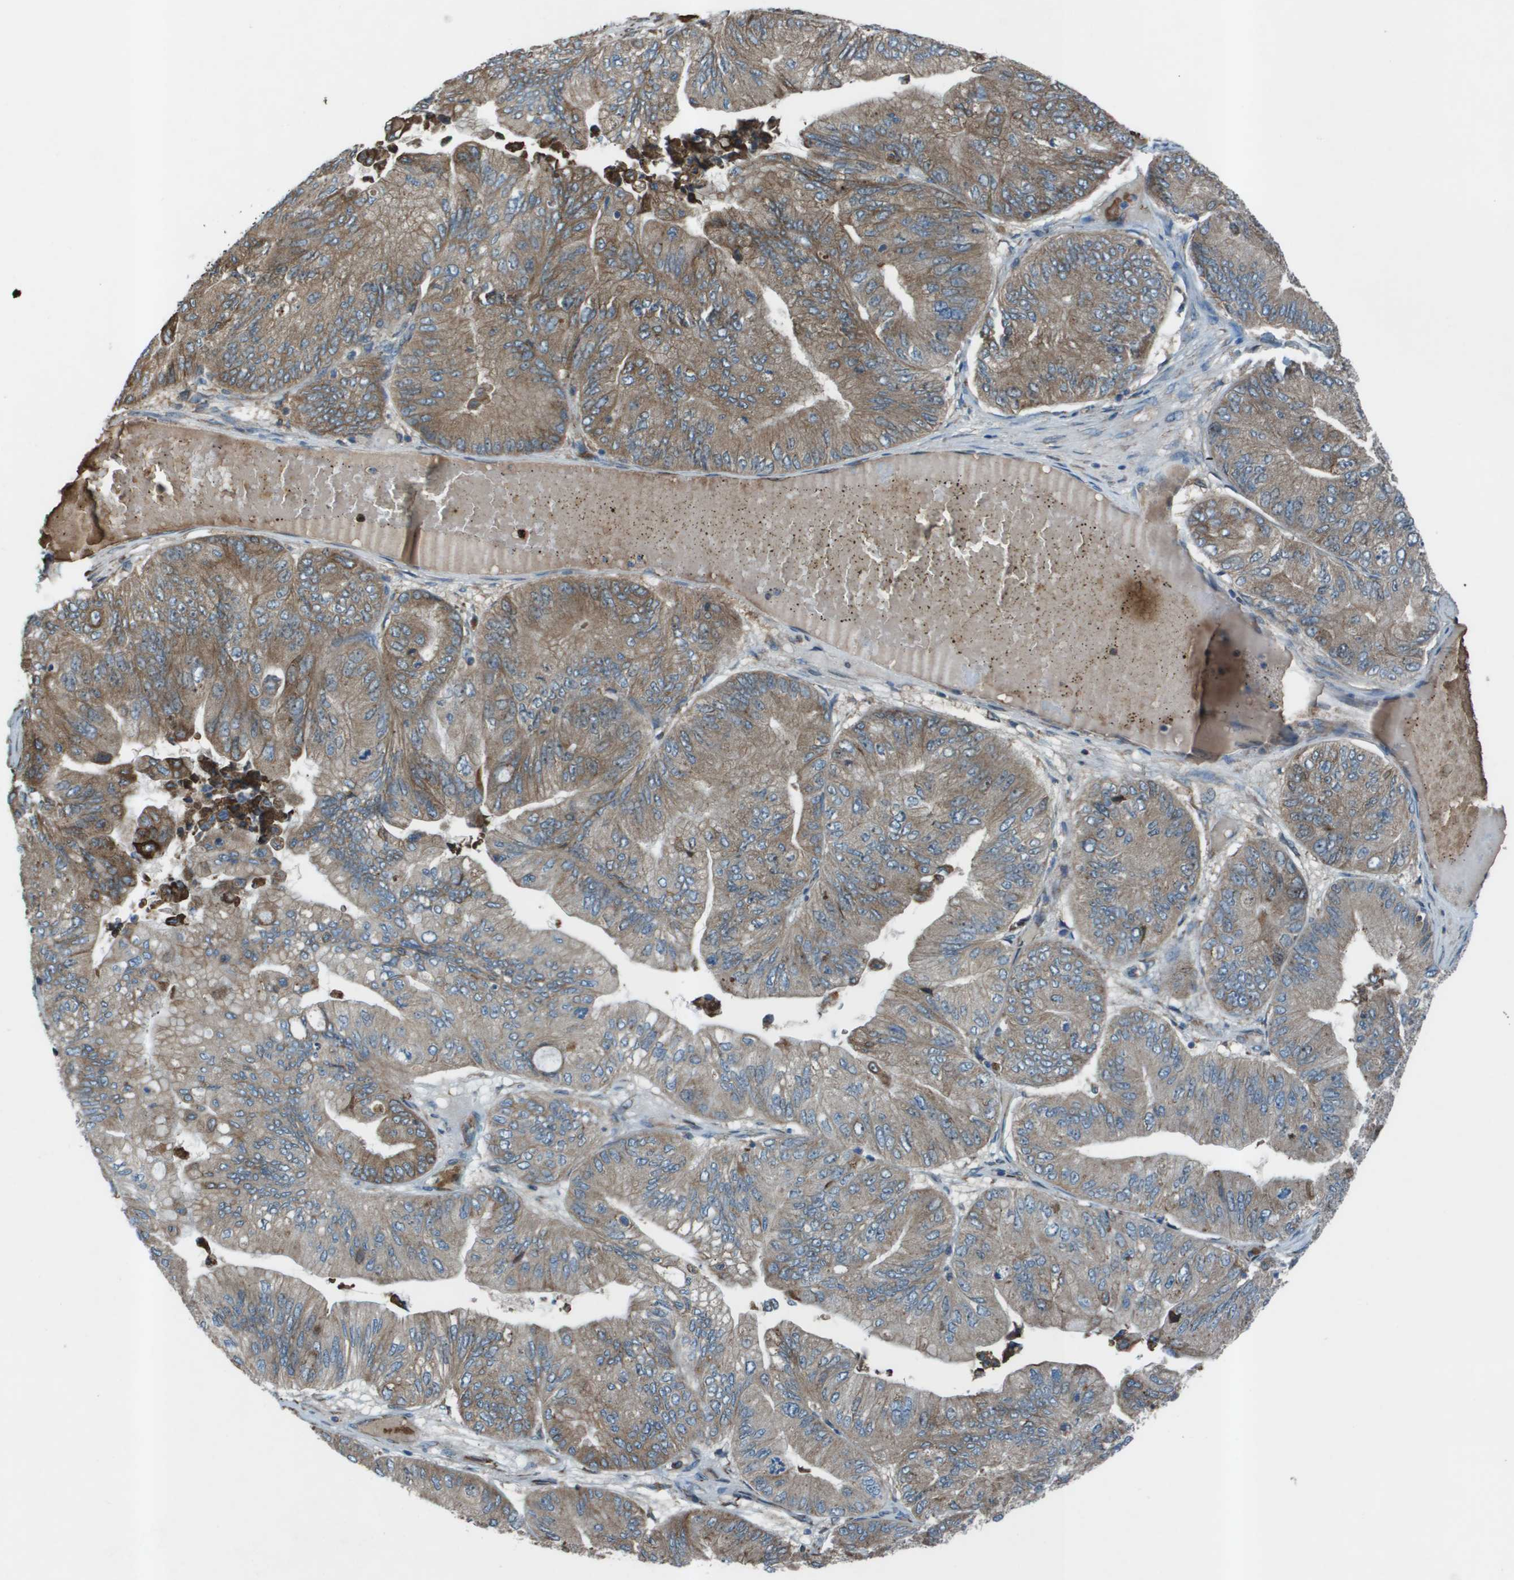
{"staining": {"intensity": "moderate", "quantity": ">75%", "location": "cytoplasmic/membranous"}, "tissue": "ovarian cancer", "cell_type": "Tumor cells", "image_type": "cancer", "snomed": [{"axis": "morphology", "description": "Cystadenocarcinoma, mucinous, NOS"}, {"axis": "topography", "description": "Ovary"}], "caption": "Protein analysis of mucinous cystadenocarcinoma (ovarian) tissue shows moderate cytoplasmic/membranous positivity in about >75% of tumor cells.", "gene": "UTS2", "patient": {"sex": "female", "age": 61}}